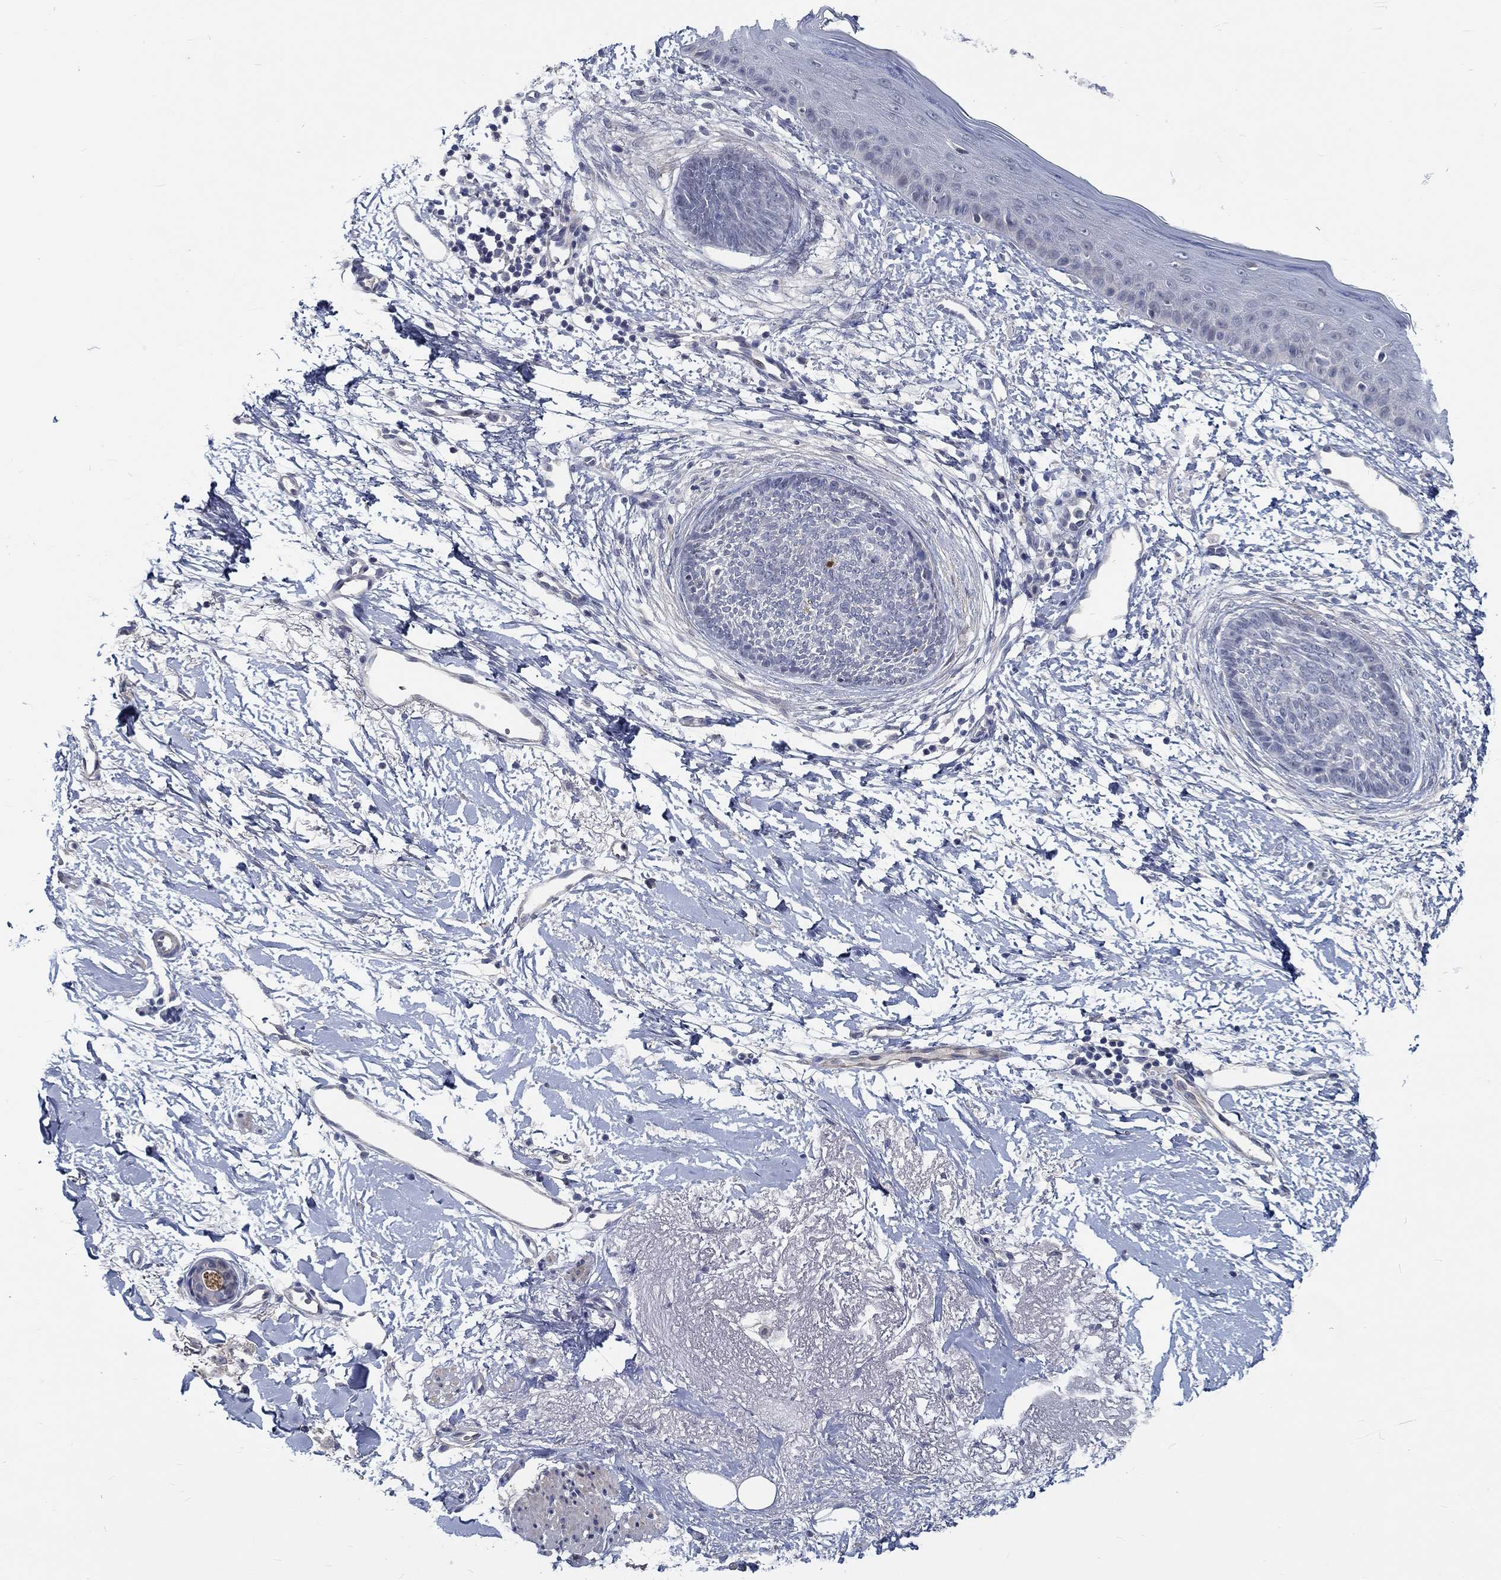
{"staining": {"intensity": "negative", "quantity": "none", "location": "none"}, "tissue": "skin cancer", "cell_type": "Tumor cells", "image_type": "cancer", "snomed": [{"axis": "morphology", "description": "Normal tissue, NOS"}, {"axis": "morphology", "description": "Basal cell carcinoma"}, {"axis": "topography", "description": "Skin"}], "caption": "High power microscopy histopathology image of an immunohistochemistry (IHC) image of basal cell carcinoma (skin), revealing no significant positivity in tumor cells.", "gene": "MYBPC1", "patient": {"sex": "male", "age": 84}}